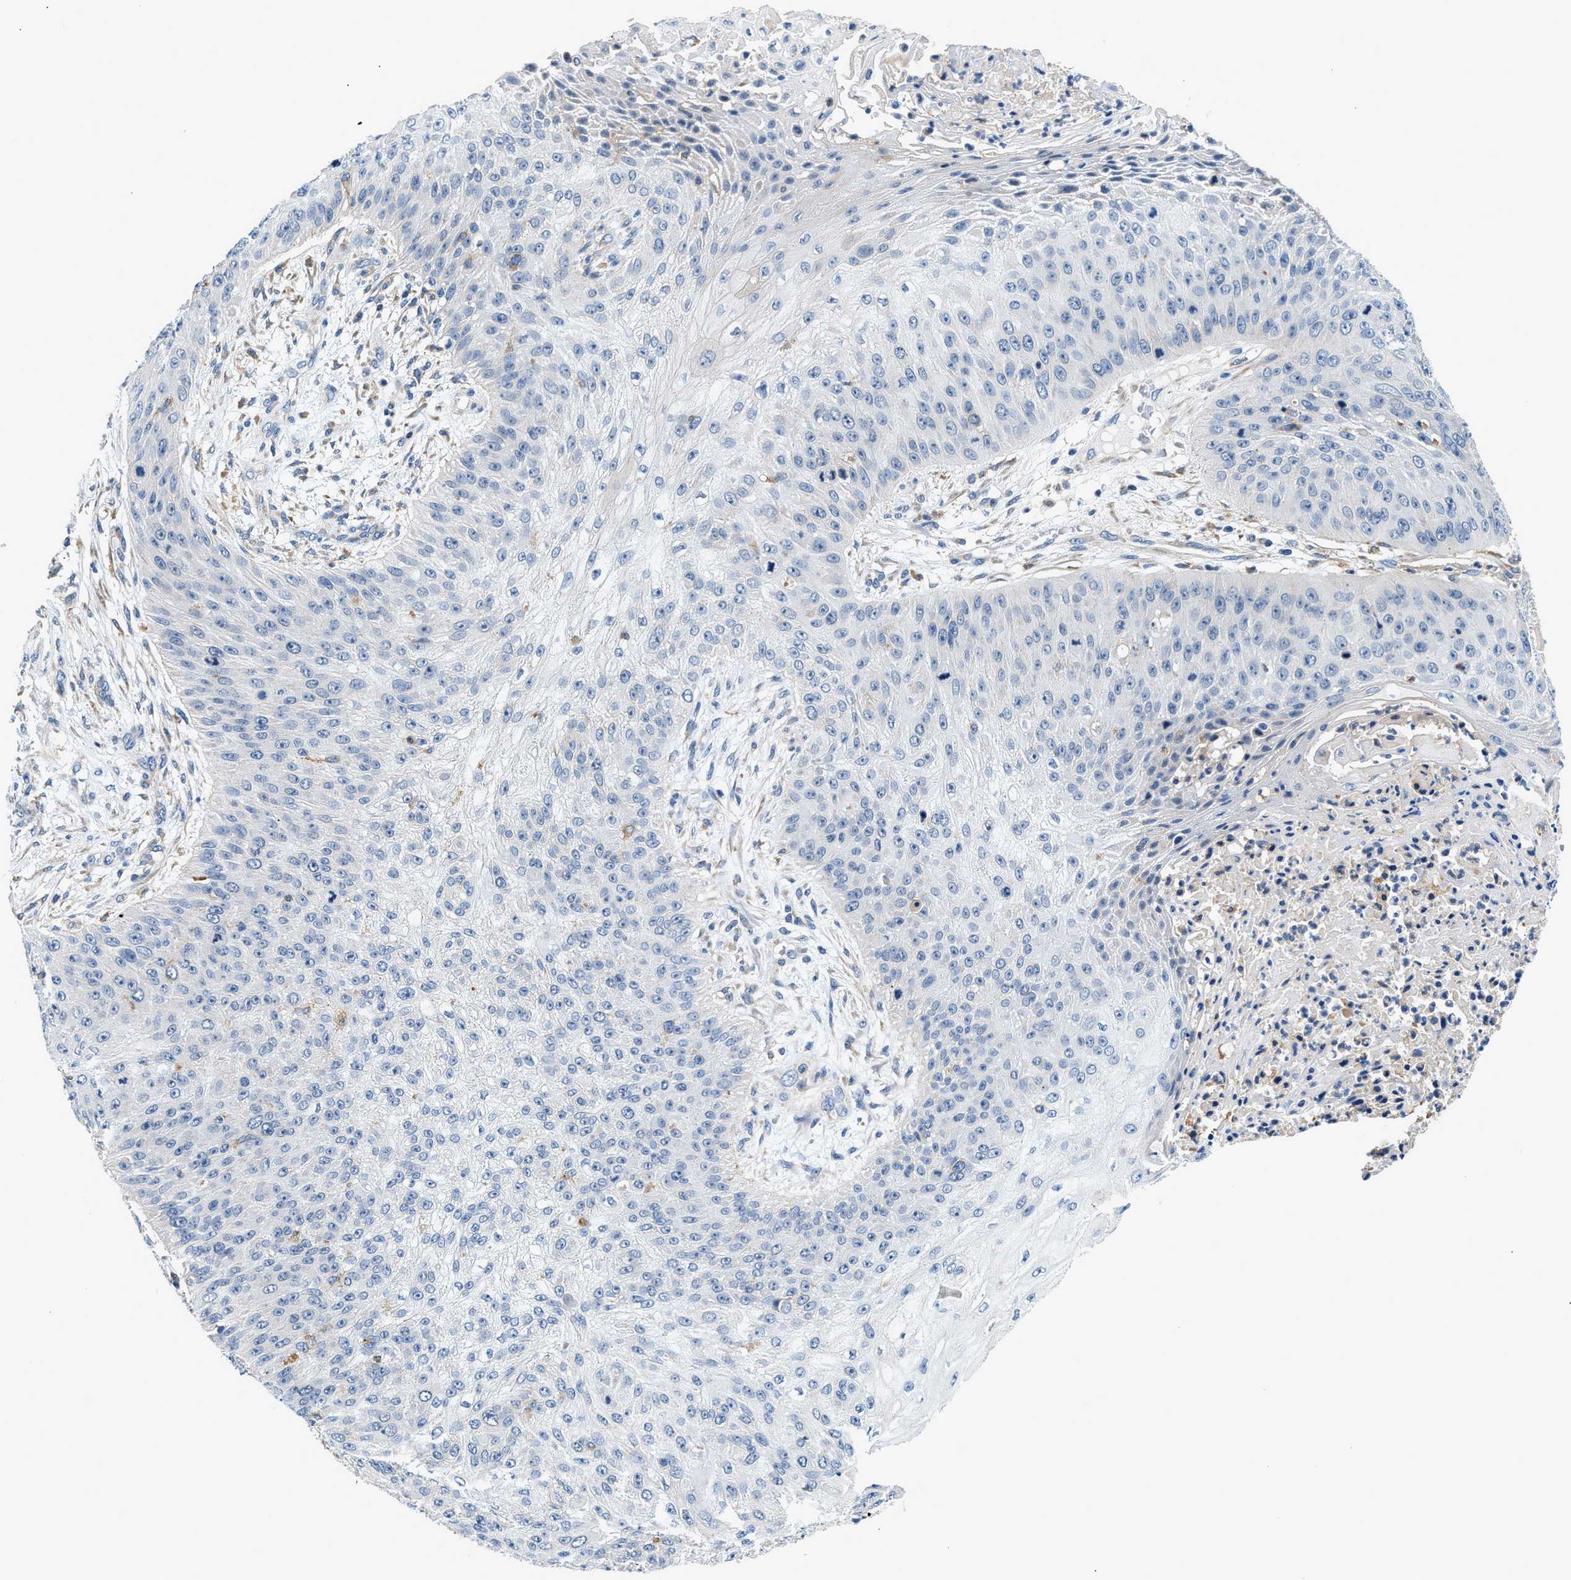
{"staining": {"intensity": "negative", "quantity": "none", "location": "none"}, "tissue": "skin cancer", "cell_type": "Tumor cells", "image_type": "cancer", "snomed": [{"axis": "morphology", "description": "Squamous cell carcinoma, NOS"}, {"axis": "topography", "description": "Skin"}], "caption": "Tumor cells are negative for protein expression in human squamous cell carcinoma (skin). (DAB immunohistochemistry (IHC), high magnification).", "gene": "LPIN2", "patient": {"sex": "female", "age": 80}}